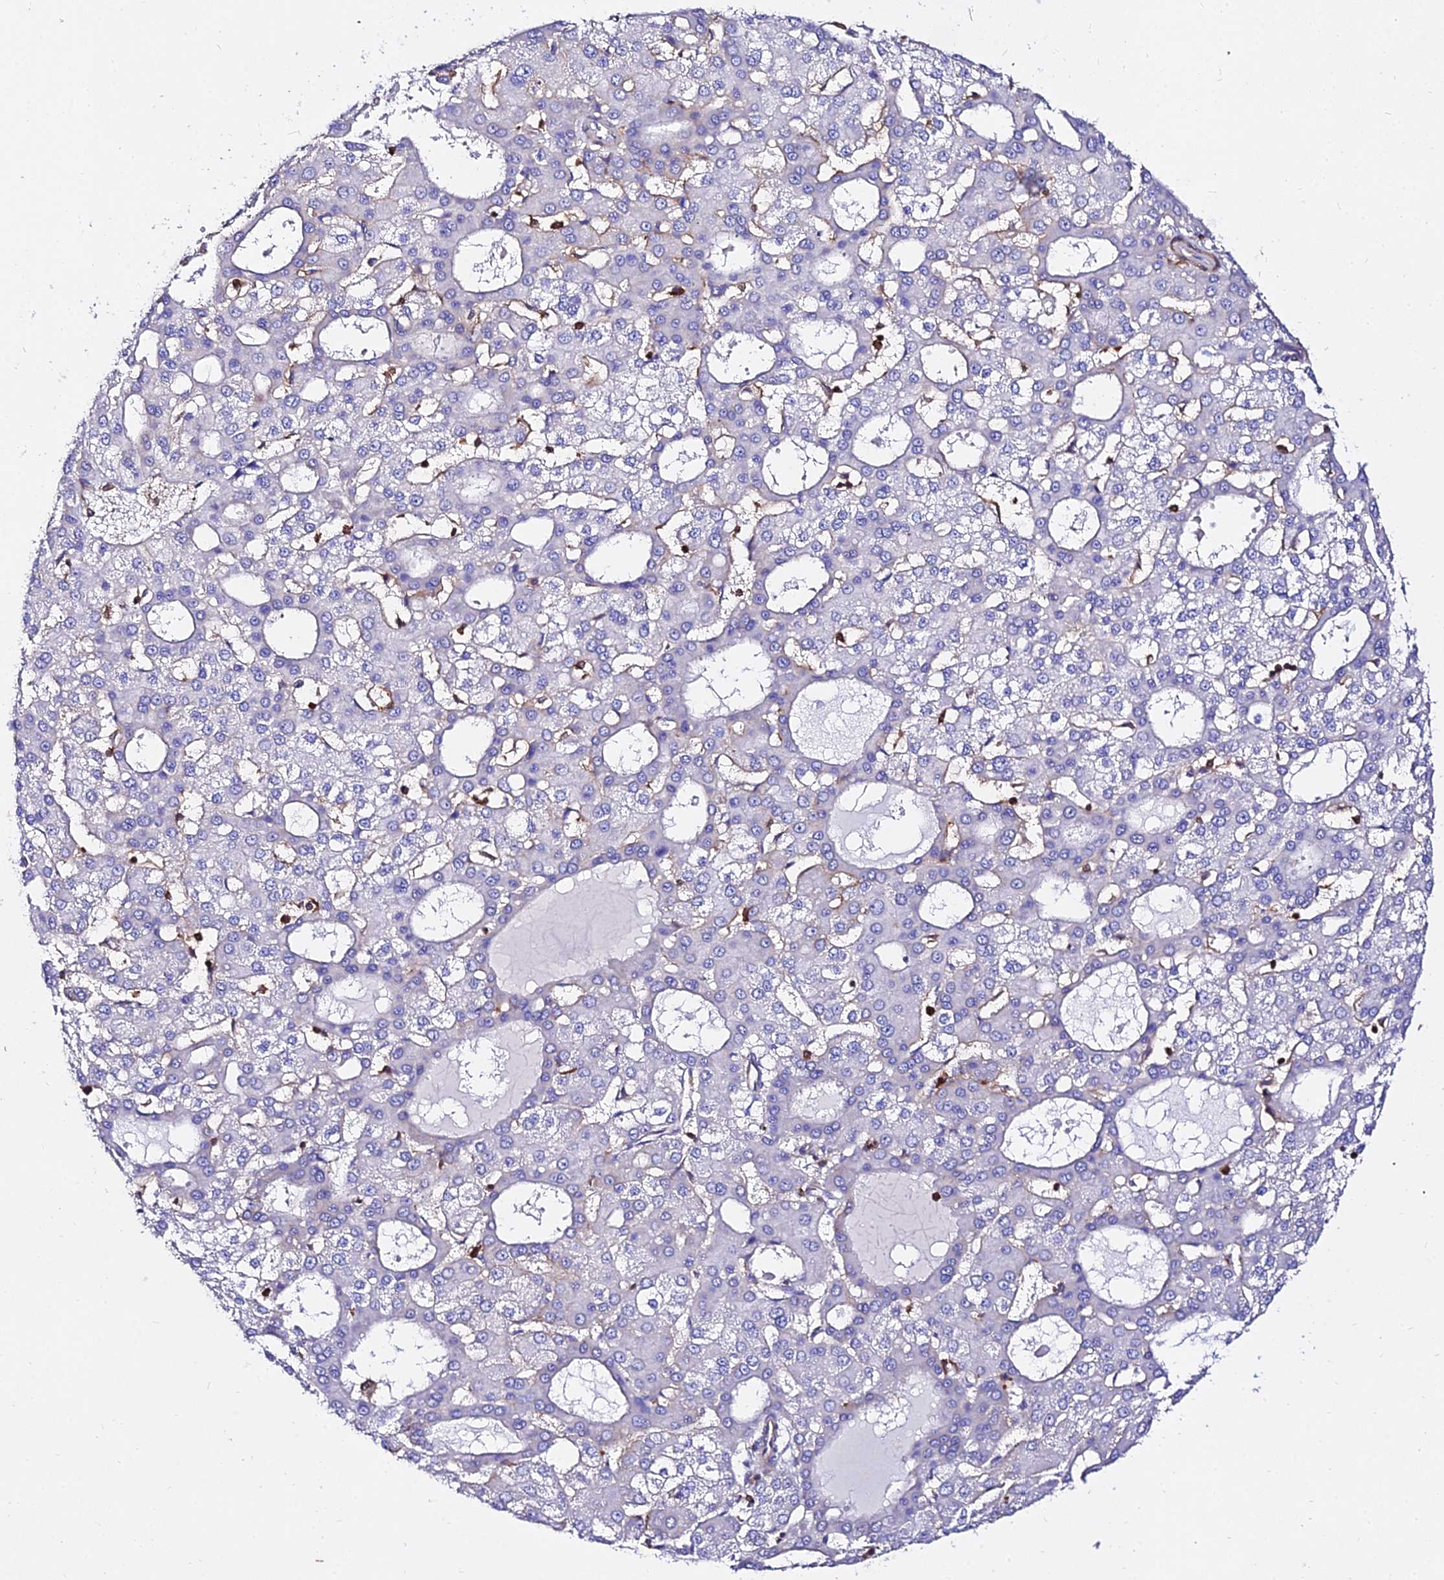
{"staining": {"intensity": "negative", "quantity": "none", "location": "none"}, "tissue": "liver cancer", "cell_type": "Tumor cells", "image_type": "cancer", "snomed": [{"axis": "morphology", "description": "Carcinoma, Hepatocellular, NOS"}, {"axis": "topography", "description": "Liver"}], "caption": "An image of human liver cancer (hepatocellular carcinoma) is negative for staining in tumor cells.", "gene": "CSRP1", "patient": {"sex": "male", "age": 47}}